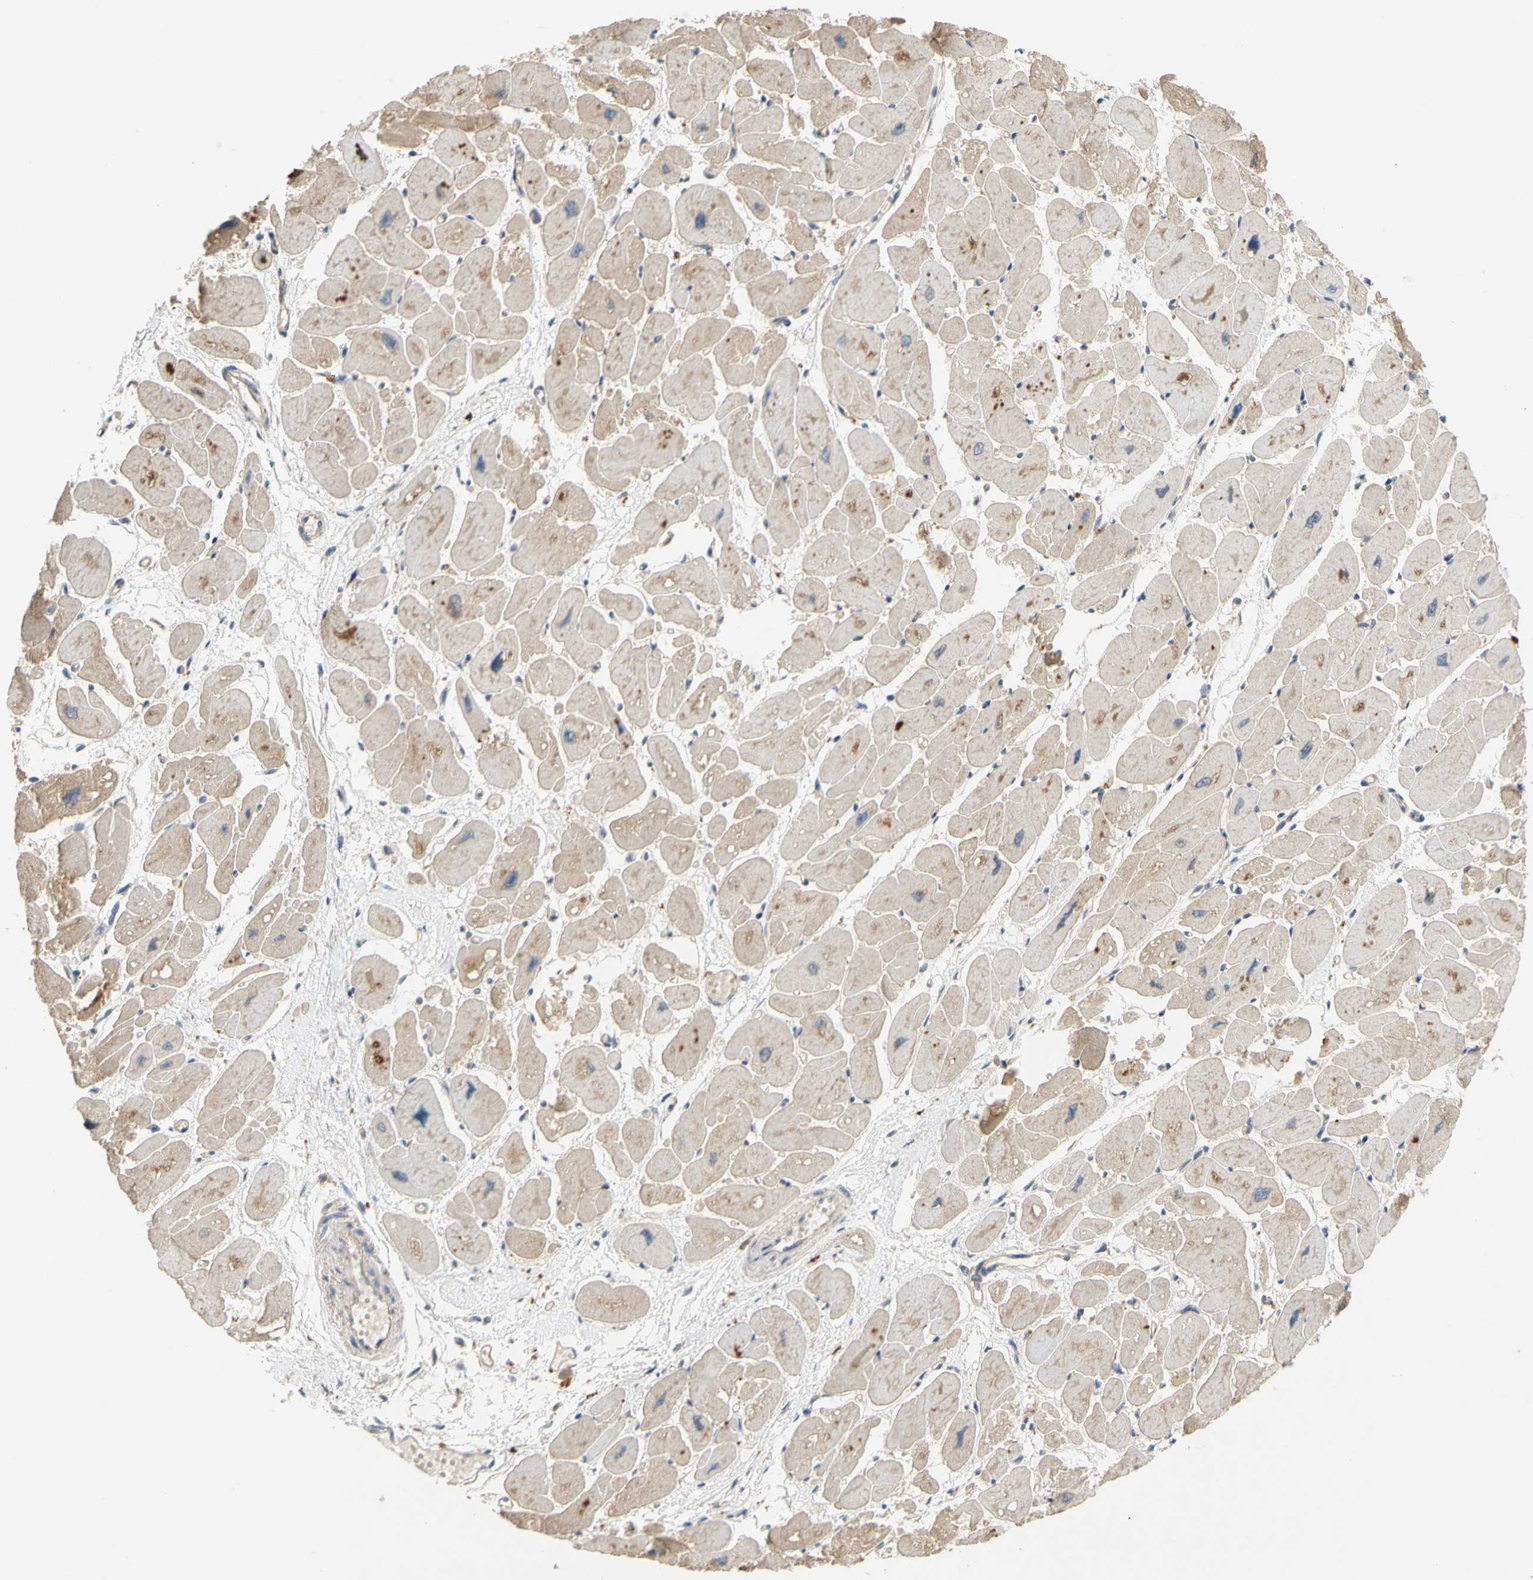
{"staining": {"intensity": "moderate", "quantity": "25%-75%", "location": "cytoplasmic/membranous"}, "tissue": "heart muscle", "cell_type": "Cardiomyocytes", "image_type": "normal", "snomed": [{"axis": "morphology", "description": "Normal tissue, NOS"}, {"axis": "topography", "description": "Heart"}], "caption": "Immunohistochemistry (IHC) (DAB) staining of normal human heart muscle exhibits moderate cytoplasmic/membranous protein positivity in about 25%-75% of cardiomyocytes. Using DAB (brown) and hematoxylin (blue) stains, captured at high magnification using brightfield microscopy.", "gene": "MBTPS2", "patient": {"sex": "female", "age": 54}}